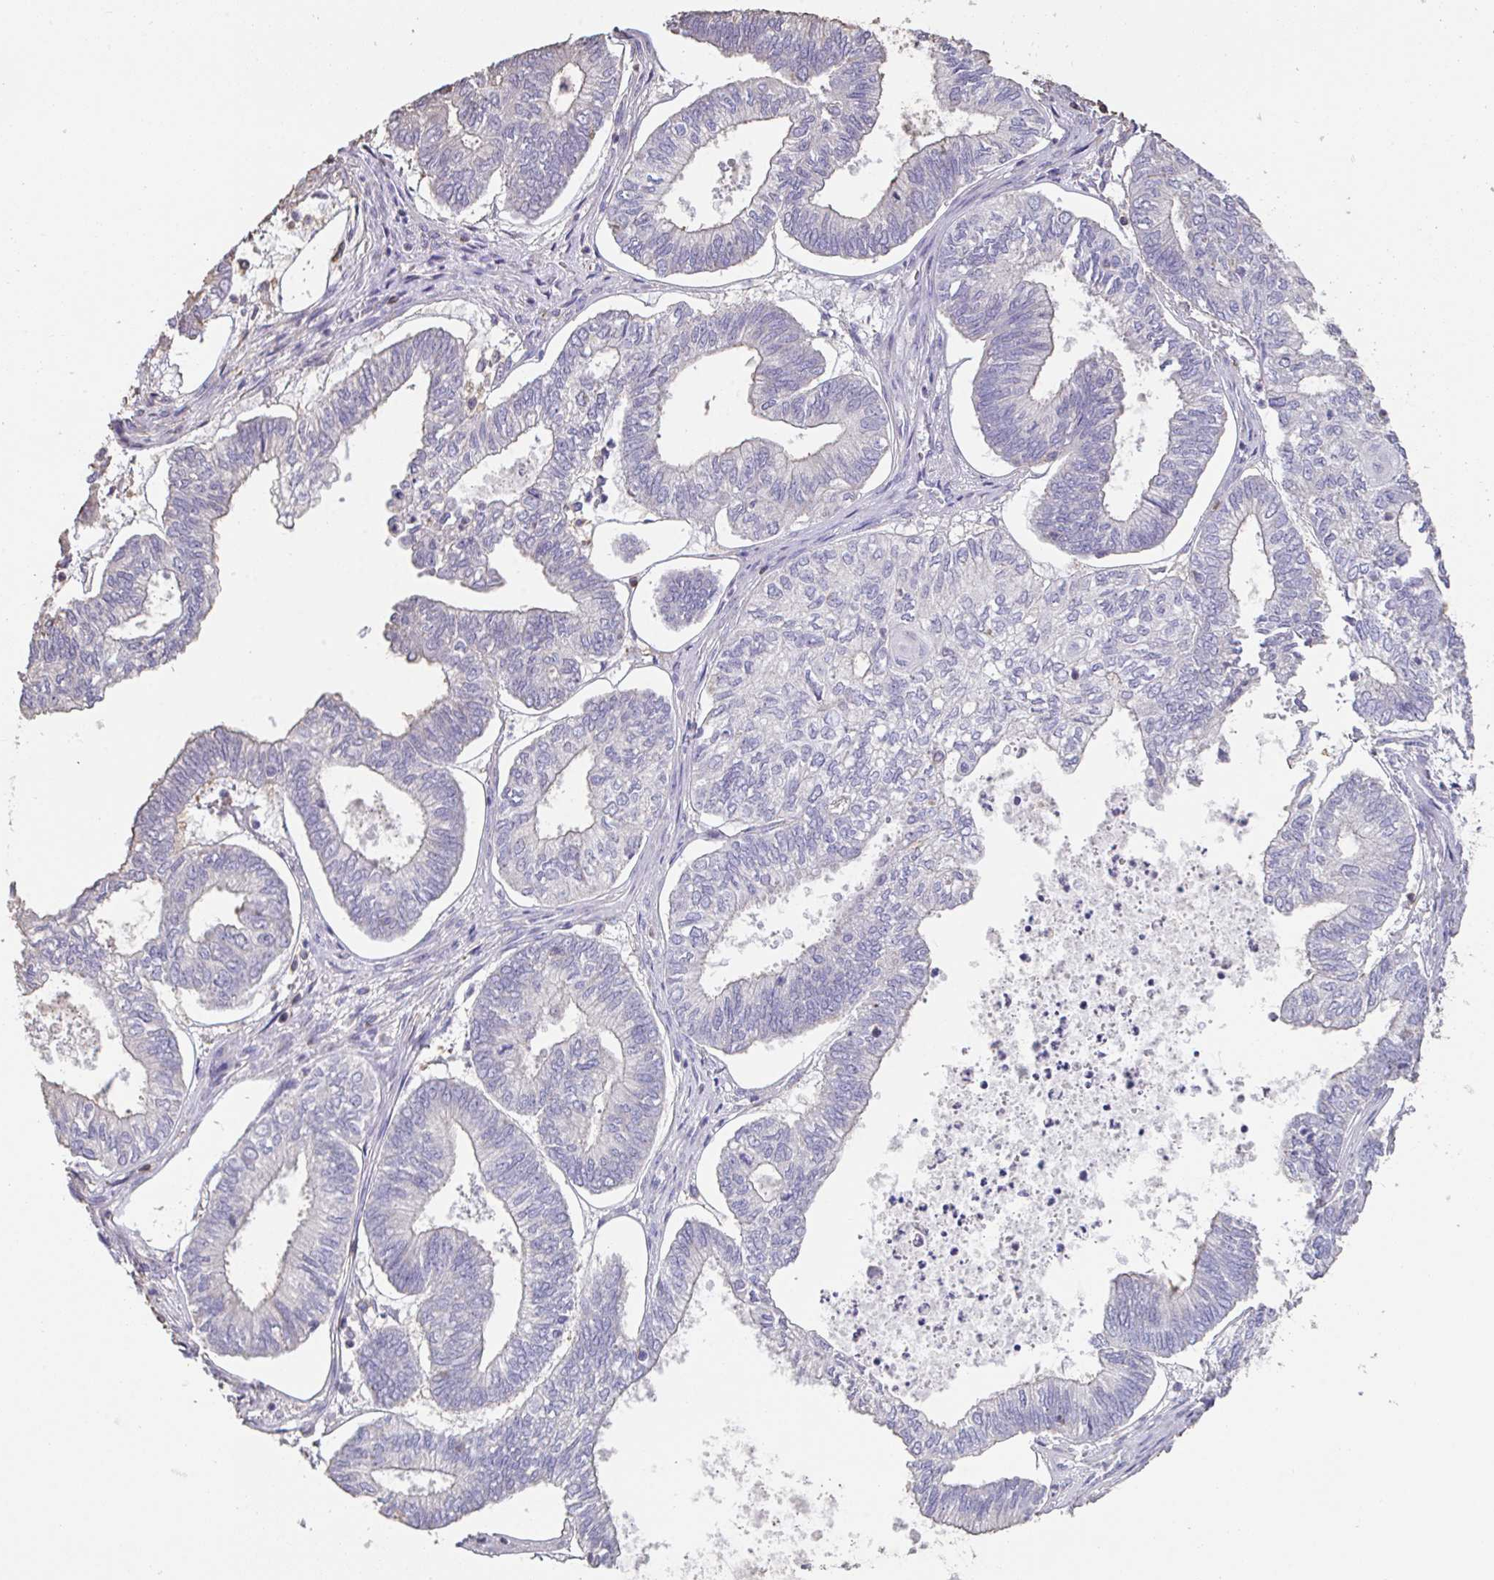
{"staining": {"intensity": "negative", "quantity": "none", "location": "none"}, "tissue": "ovarian cancer", "cell_type": "Tumor cells", "image_type": "cancer", "snomed": [{"axis": "morphology", "description": "Carcinoma, endometroid"}, {"axis": "topography", "description": "Ovary"}], "caption": "This is a image of IHC staining of ovarian endometroid carcinoma, which shows no positivity in tumor cells.", "gene": "IL23R", "patient": {"sex": "female", "age": 64}}